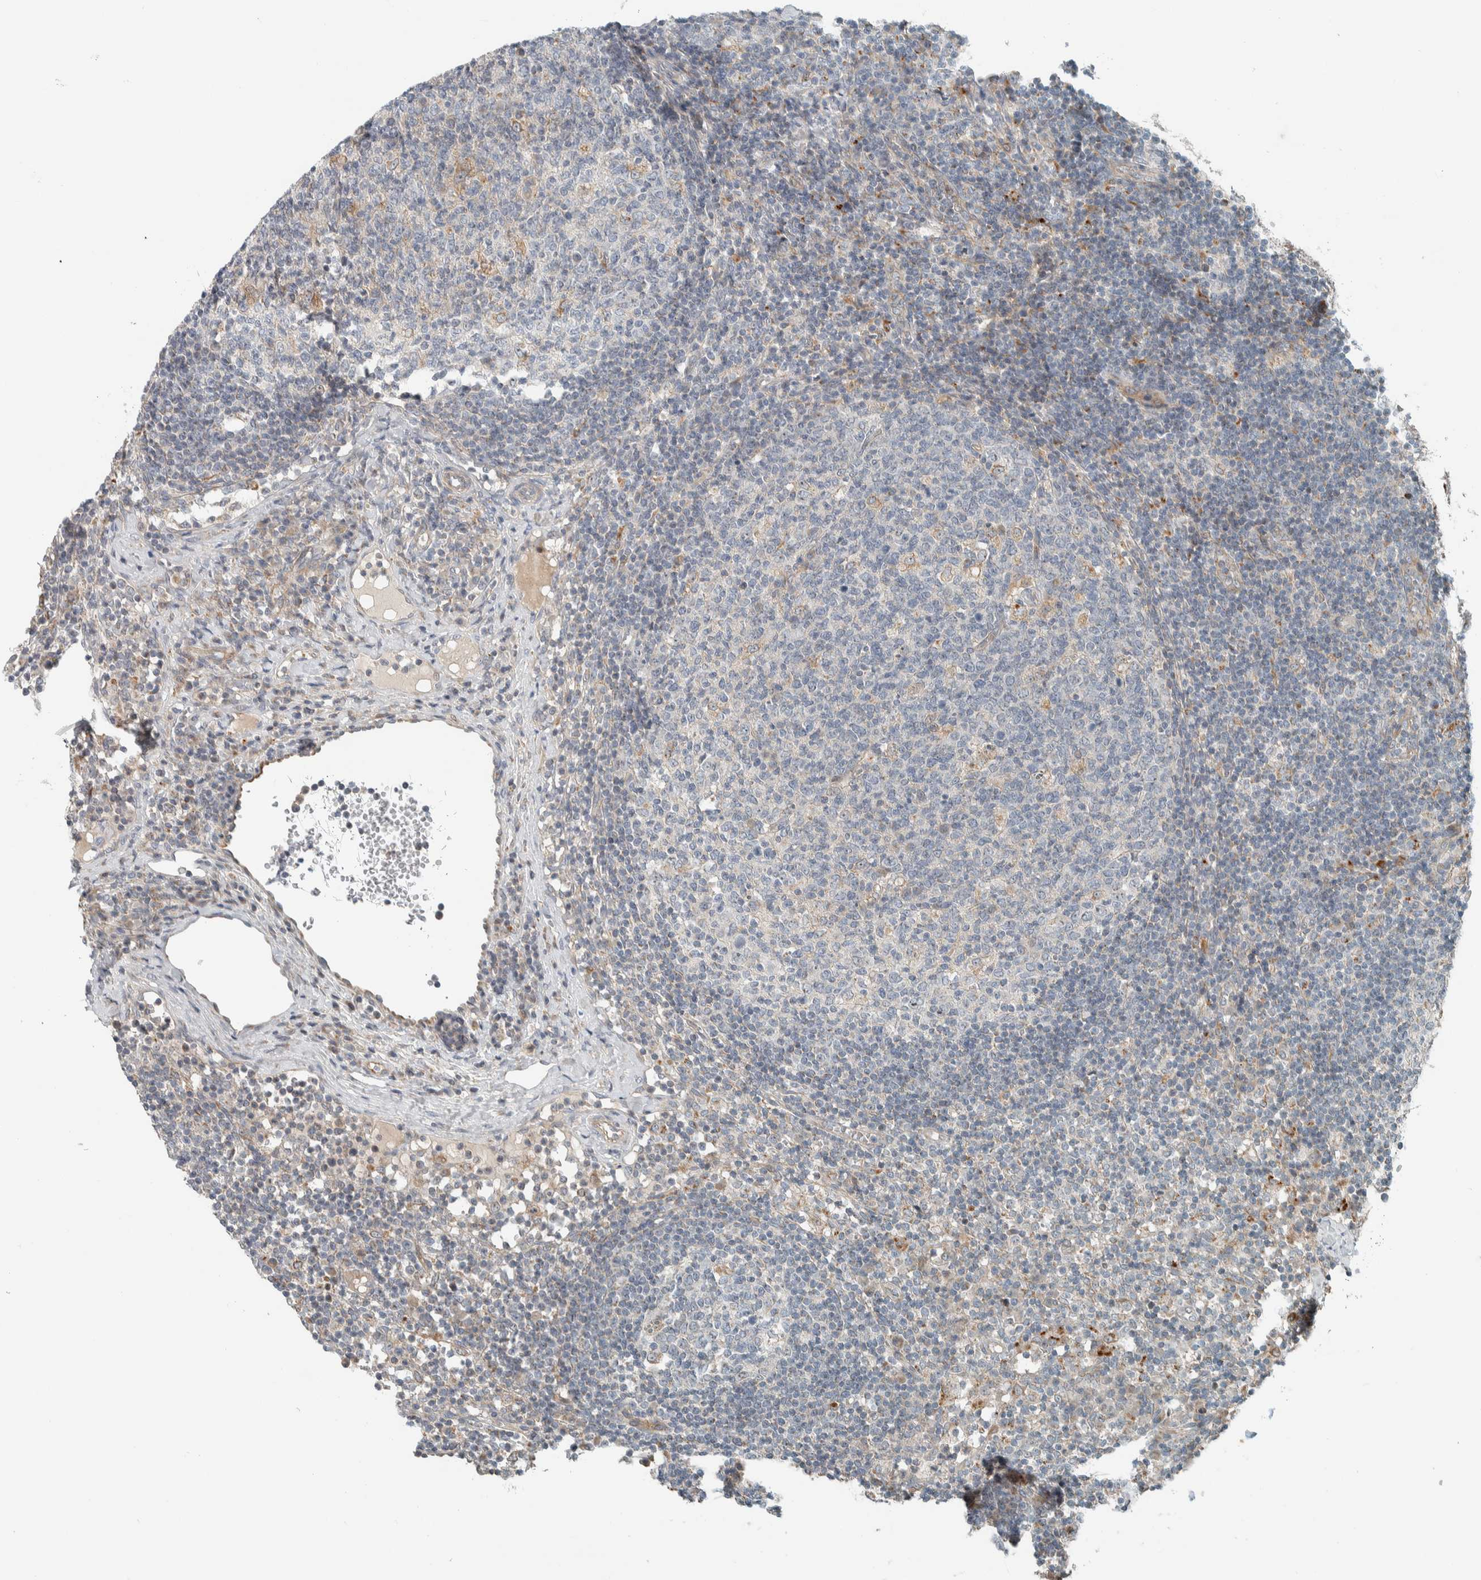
{"staining": {"intensity": "weak", "quantity": "<25%", "location": "cytoplasmic/membranous"}, "tissue": "lymph node", "cell_type": "Germinal center cells", "image_type": "normal", "snomed": [{"axis": "morphology", "description": "Normal tissue, NOS"}, {"axis": "morphology", "description": "Inflammation, NOS"}, {"axis": "topography", "description": "Lymph node"}], "caption": "Immunohistochemical staining of normal lymph node demonstrates no significant positivity in germinal center cells. (Stains: DAB IHC with hematoxylin counter stain, Microscopy: brightfield microscopy at high magnification).", "gene": "SLFN12L", "patient": {"sex": "male", "age": 55}}